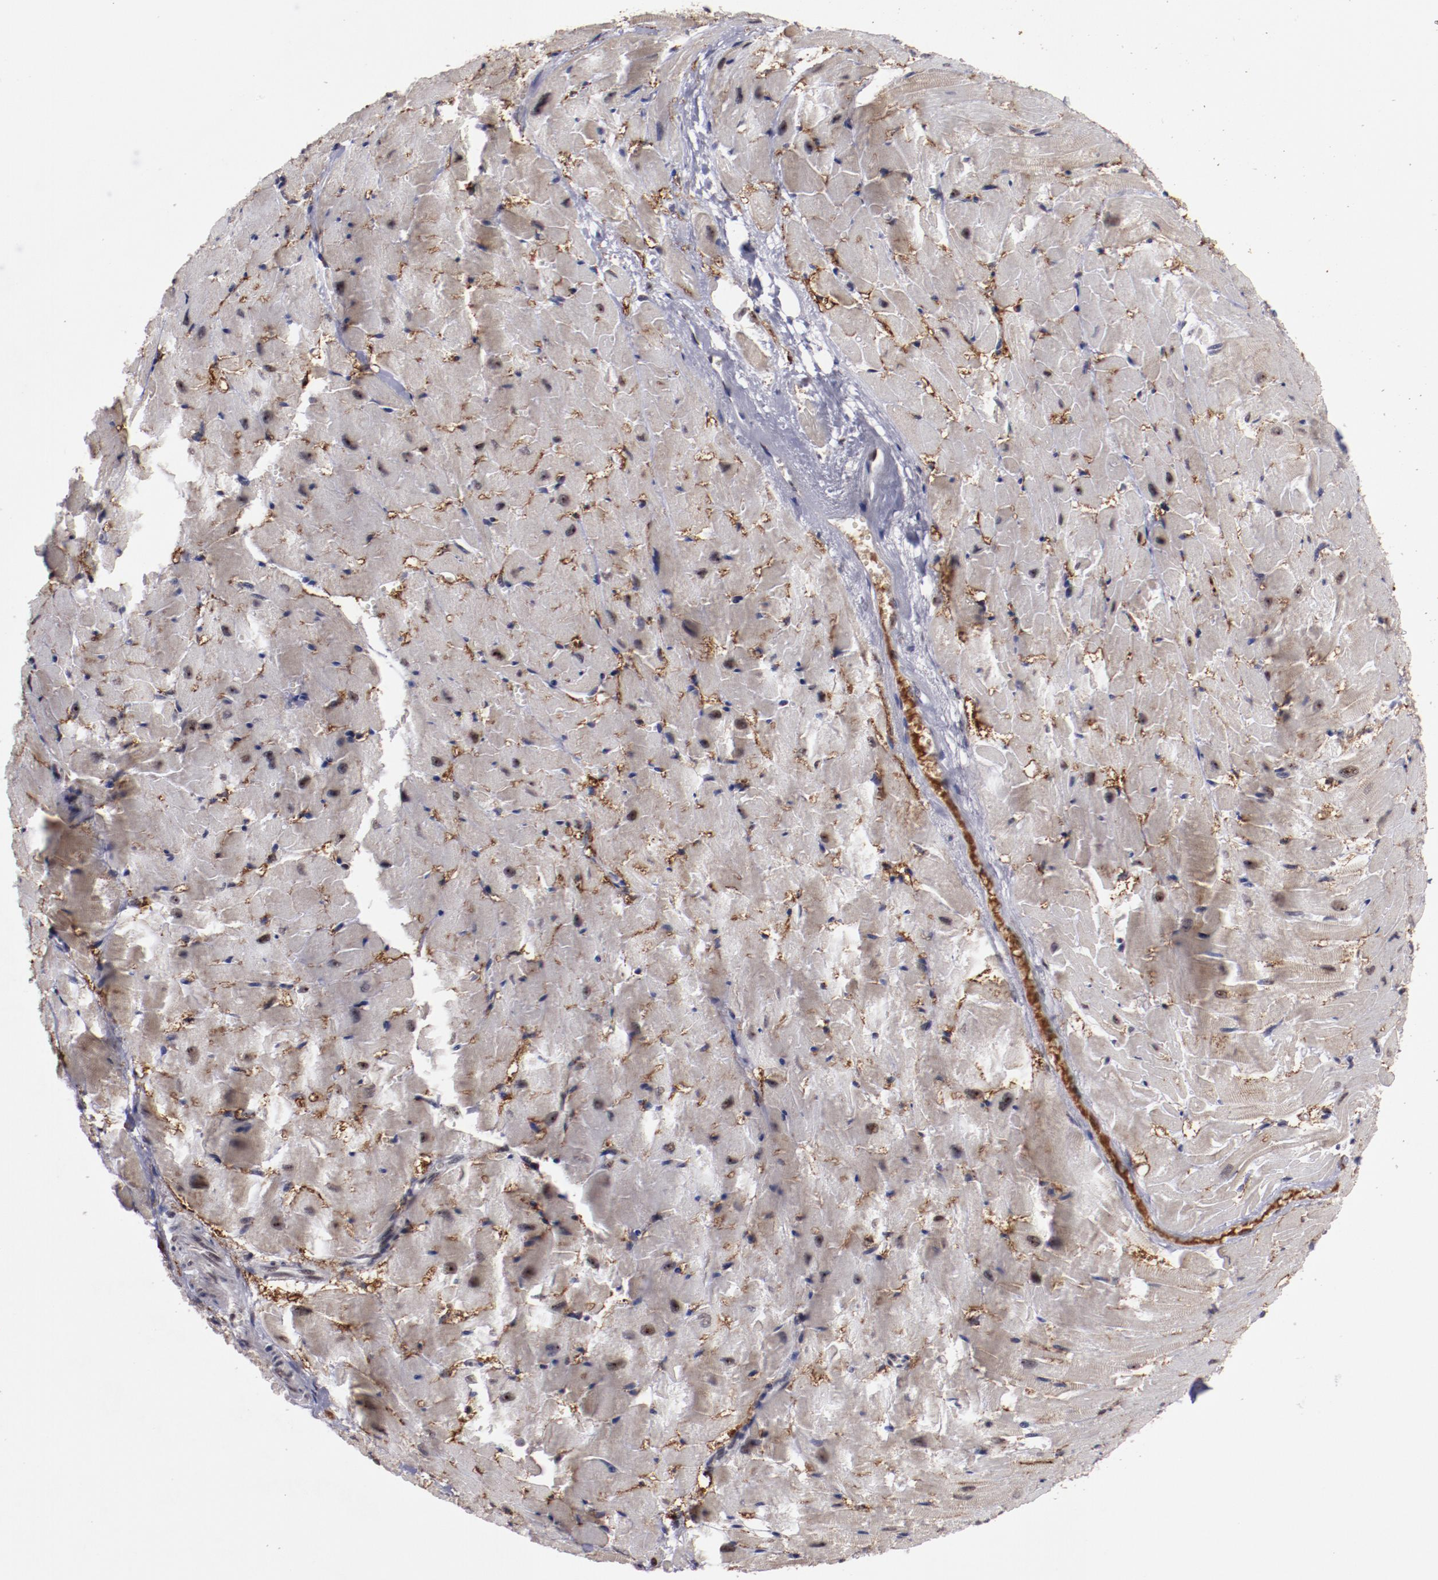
{"staining": {"intensity": "weak", "quantity": ">75%", "location": "nuclear"}, "tissue": "heart muscle", "cell_type": "Cardiomyocytes", "image_type": "normal", "snomed": [{"axis": "morphology", "description": "Normal tissue, NOS"}, {"axis": "topography", "description": "Heart"}], "caption": "Heart muscle stained for a protein (brown) displays weak nuclear positive positivity in about >75% of cardiomyocytes.", "gene": "DDX24", "patient": {"sex": "female", "age": 19}}